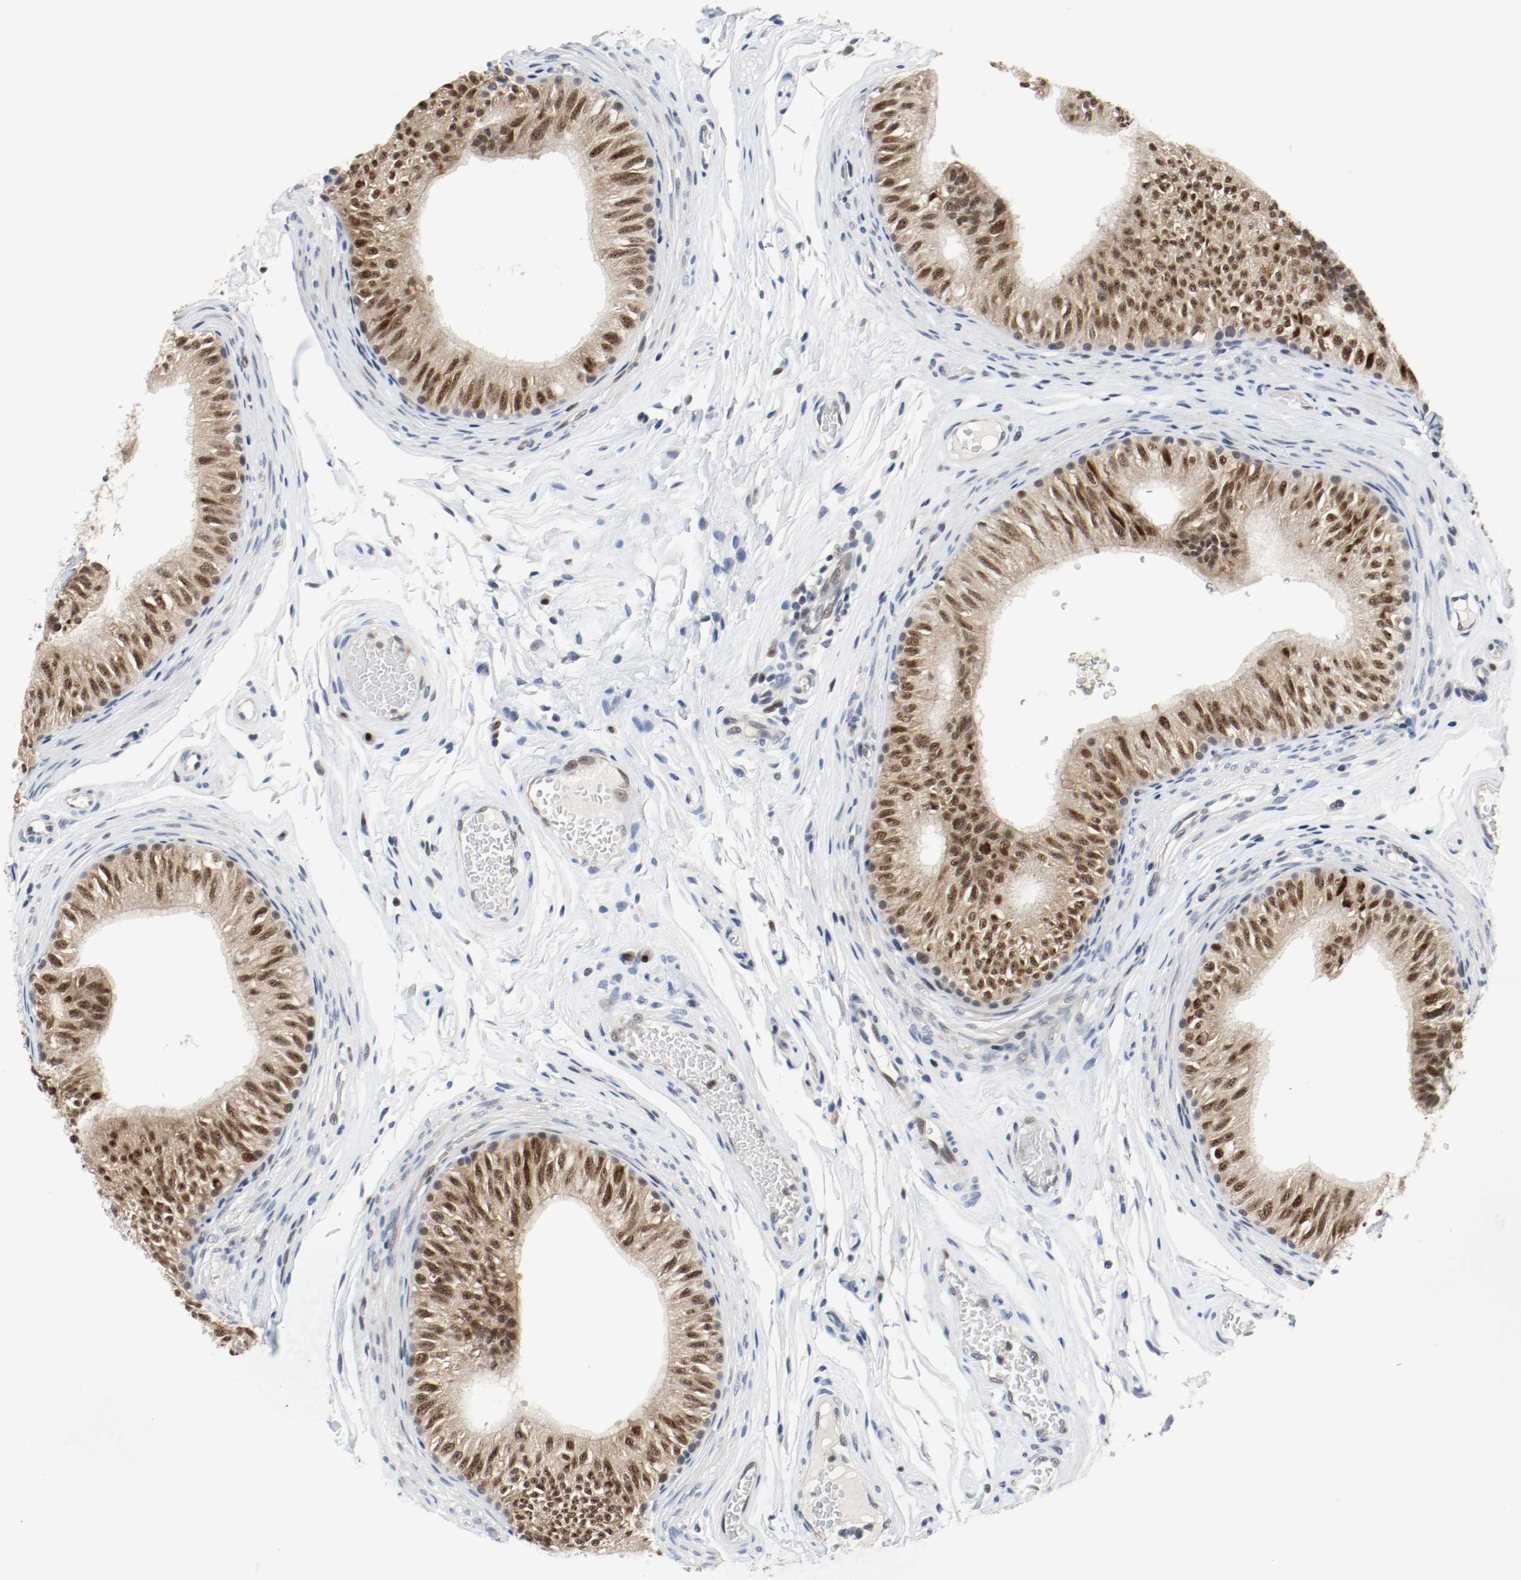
{"staining": {"intensity": "moderate", "quantity": ">75%", "location": "nuclear"}, "tissue": "epididymis", "cell_type": "Glandular cells", "image_type": "normal", "snomed": [{"axis": "morphology", "description": "Normal tissue, NOS"}, {"axis": "topography", "description": "Testis"}, {"axis": "topography", "description": "Epididymis"}], "caption": "Epididymis stained with DAB immunohistochemistry (IHC) exhibits medium levels of moderate nuclear staining in approximately >75% of glandular cells.", "gene": "ASH1L", "patient": {"sex": "male", "age": 36}}